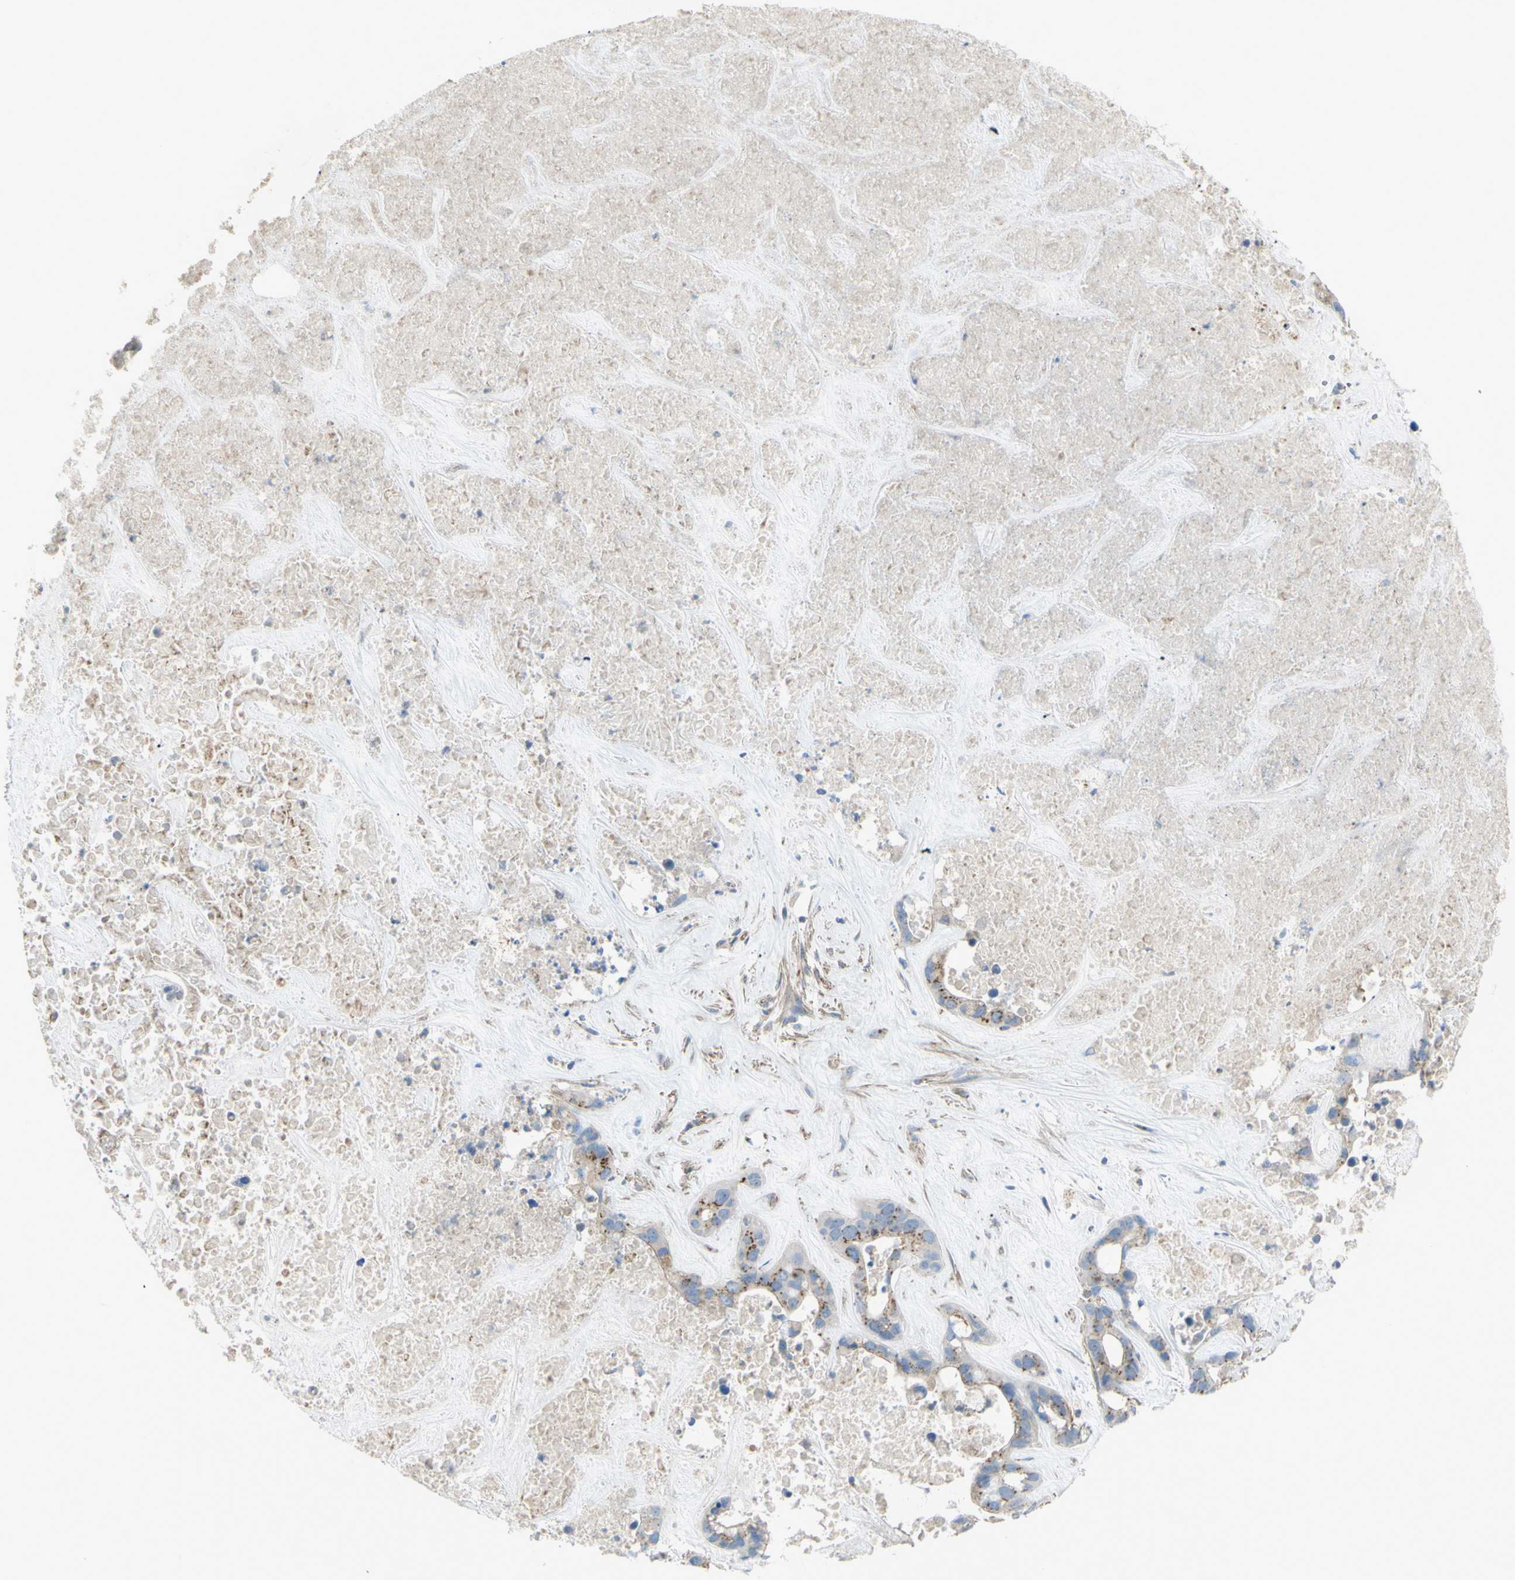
{"staining": {"intensity": "moderate", "quantity": "25%-75%", "location": "cytoplasmic/membranous"}, "tissue": "liver cancer", "cell_type": "Tumor cells", "image_type": "cancer", "snomed": [{"axis": "morphology", "description": "Cholangiocarcinoma"}, {"axis": "topography", "description": "Liver"}], "caption": "This is an image of IHC staining of liver cancer (cholangiocarcinoma), which shows moderate expression in the cytoplasmic/membranous of tumor cells.", "gene": "B4GALT3", "patient": {"sex": "female", "age": 65}}